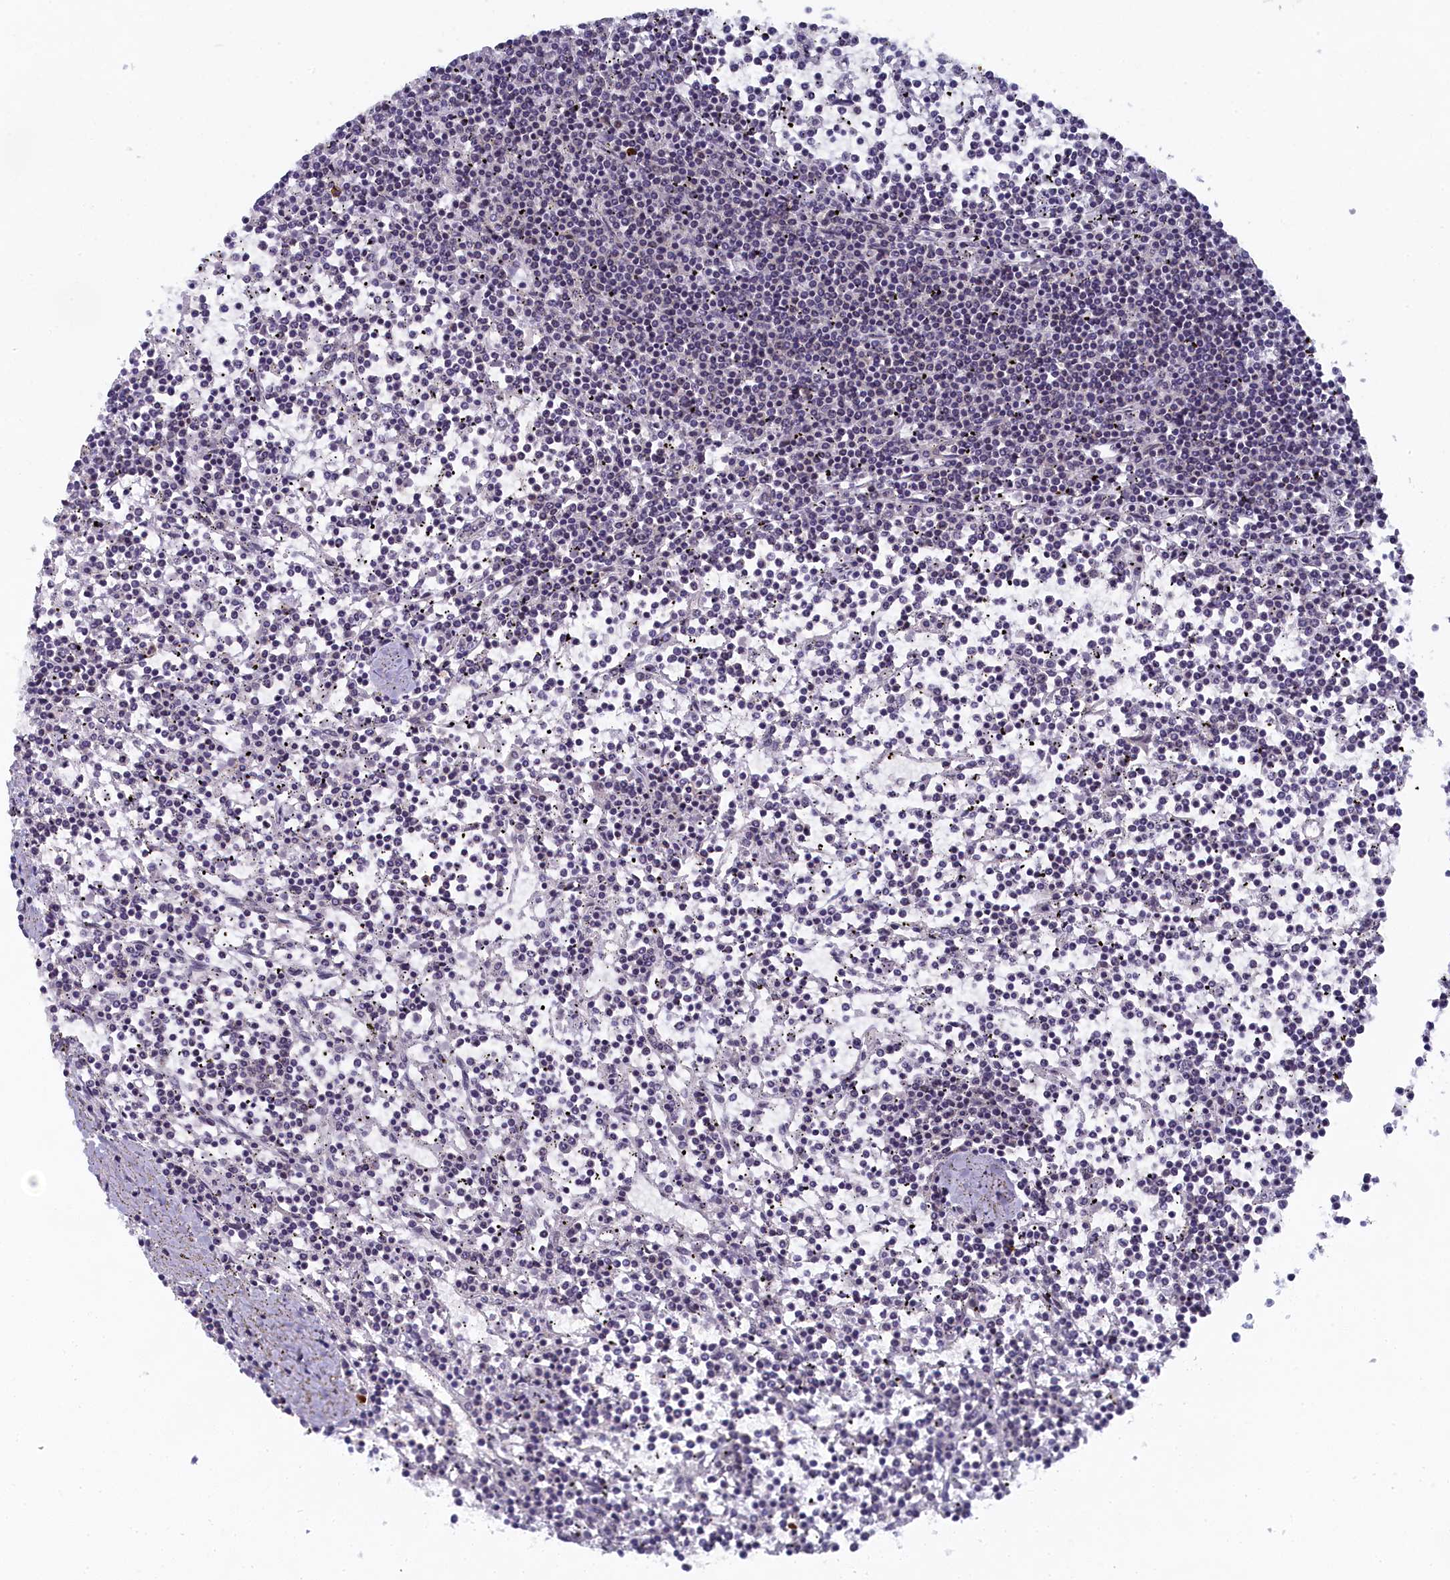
{"staining": {"intensity": "negative", "quantity": "none", "location": "none"}, "tissue": "lymphoma", "cell_type": "Tumor cells", "image_type": "cancer", "snomed": [{"axis": "morphology", "description": "Malignant lymphoma, non-Hodgkin's type, Low grade"}, {"axis": "topography", "description": "Spleen"}], "caption": "A histopathology image of lymphoma stained for a protein exhibits no brown staining in tumor cells. The staining was performed using DAB (3,3'-diaminobenzidine) to visualize the protein expression in brown, while the nuclei were stained in blue with hematoxylin (Magnification: 20x).", "gene": "DNAJC17", "patient": {"sex": "female", "age": 19}}